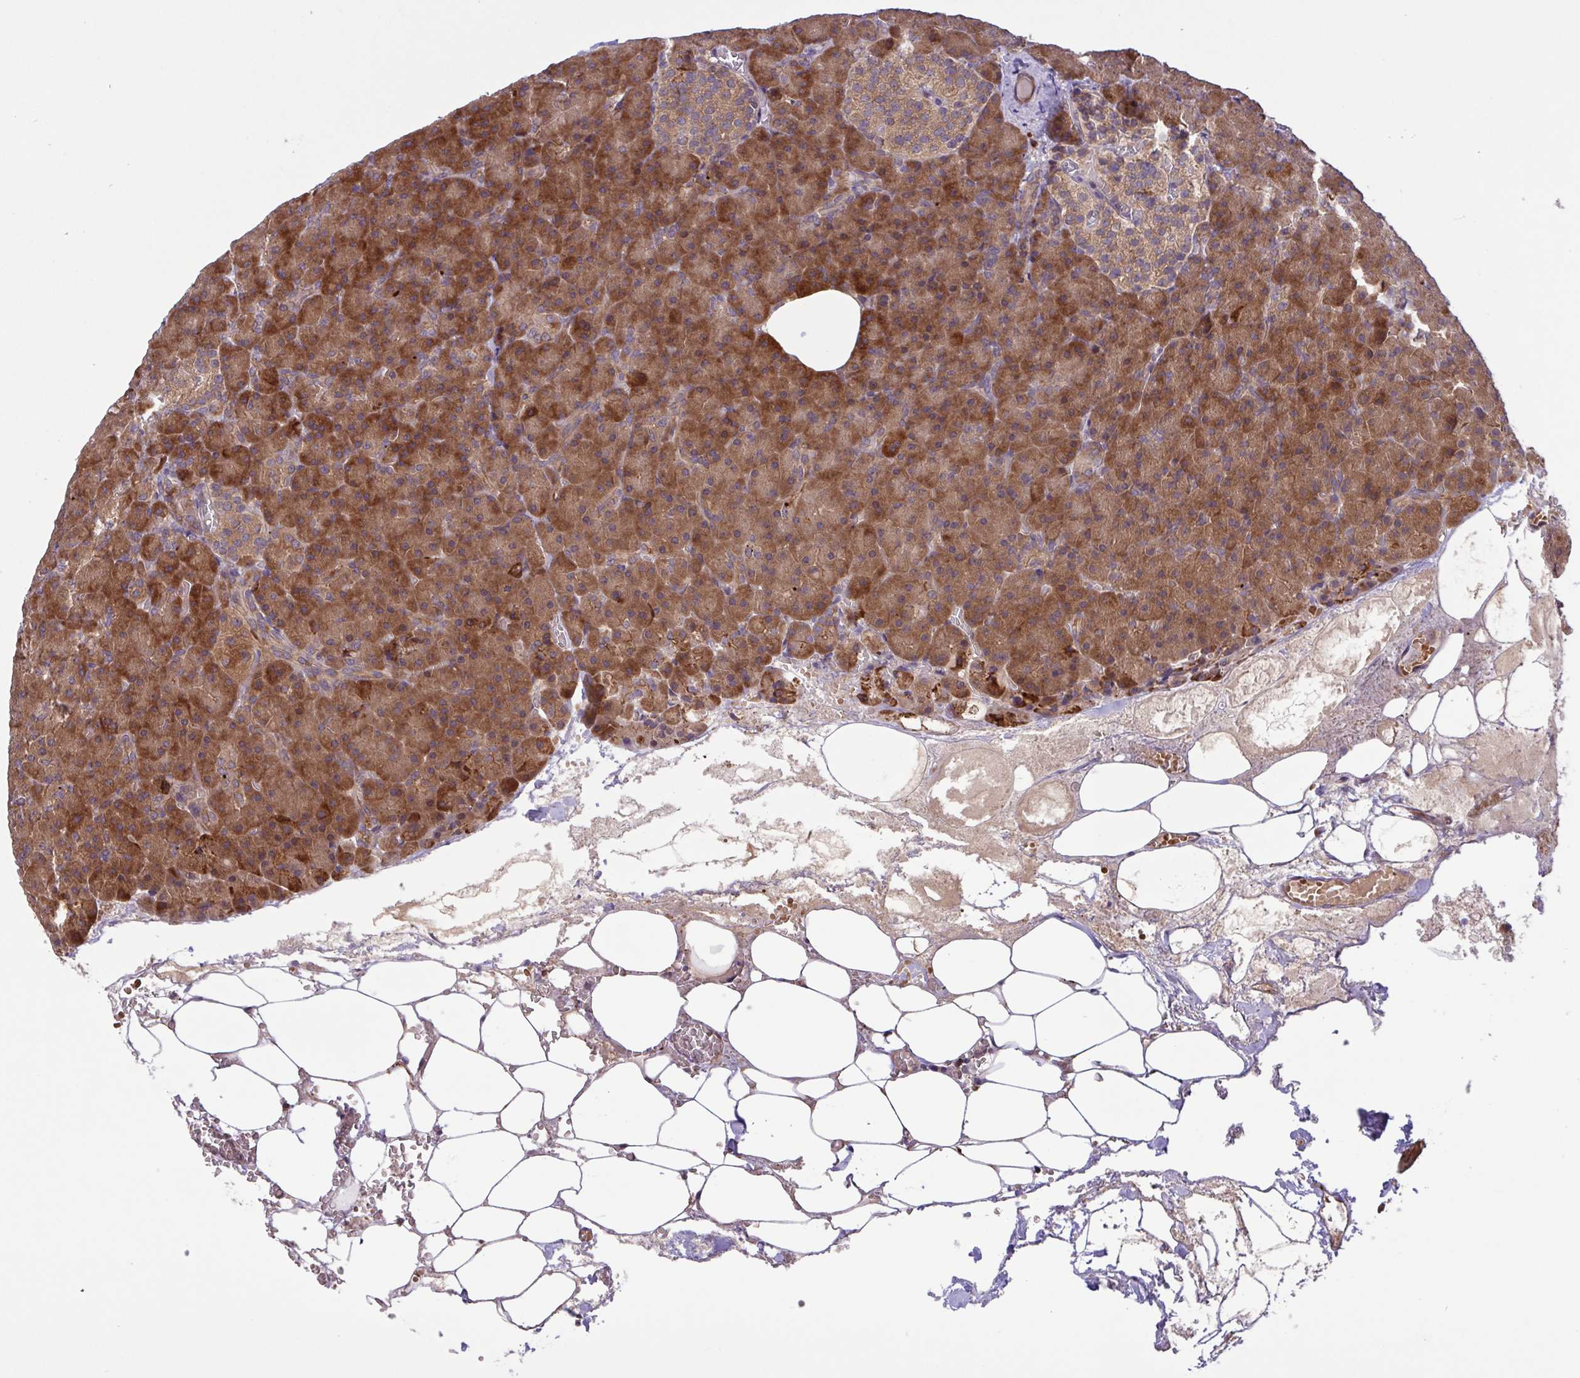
{"staining": {"intensity": "strong", "quantity": ">75%", "location": "cytoplasmic/membranous"}, "tissue": "pancreas", "cell_type": "Exocrine glandular cells", "image_type": "normal", "snomed": [{"axis": "morphology", "description": "Normal tissue, NOS"}, {"axis": "topography", "description": "Pancreas"}], "caption": "Immunohistochemistry (IHC) staining of benign pancreas, which shows high levels of strong cytoplasmic/membranous positivity in approximately >75% of exocrine glandular cells indicating strong cytoplasmic/membranous protein expression. The staining was performed using DAB (3,3'-diaminobenzidine) (brown) for protein detection and nuclei were counterstained in hematoxylin (blue).", "gene": "INTS10", "patient": {"sex": "female", "age": 74}}